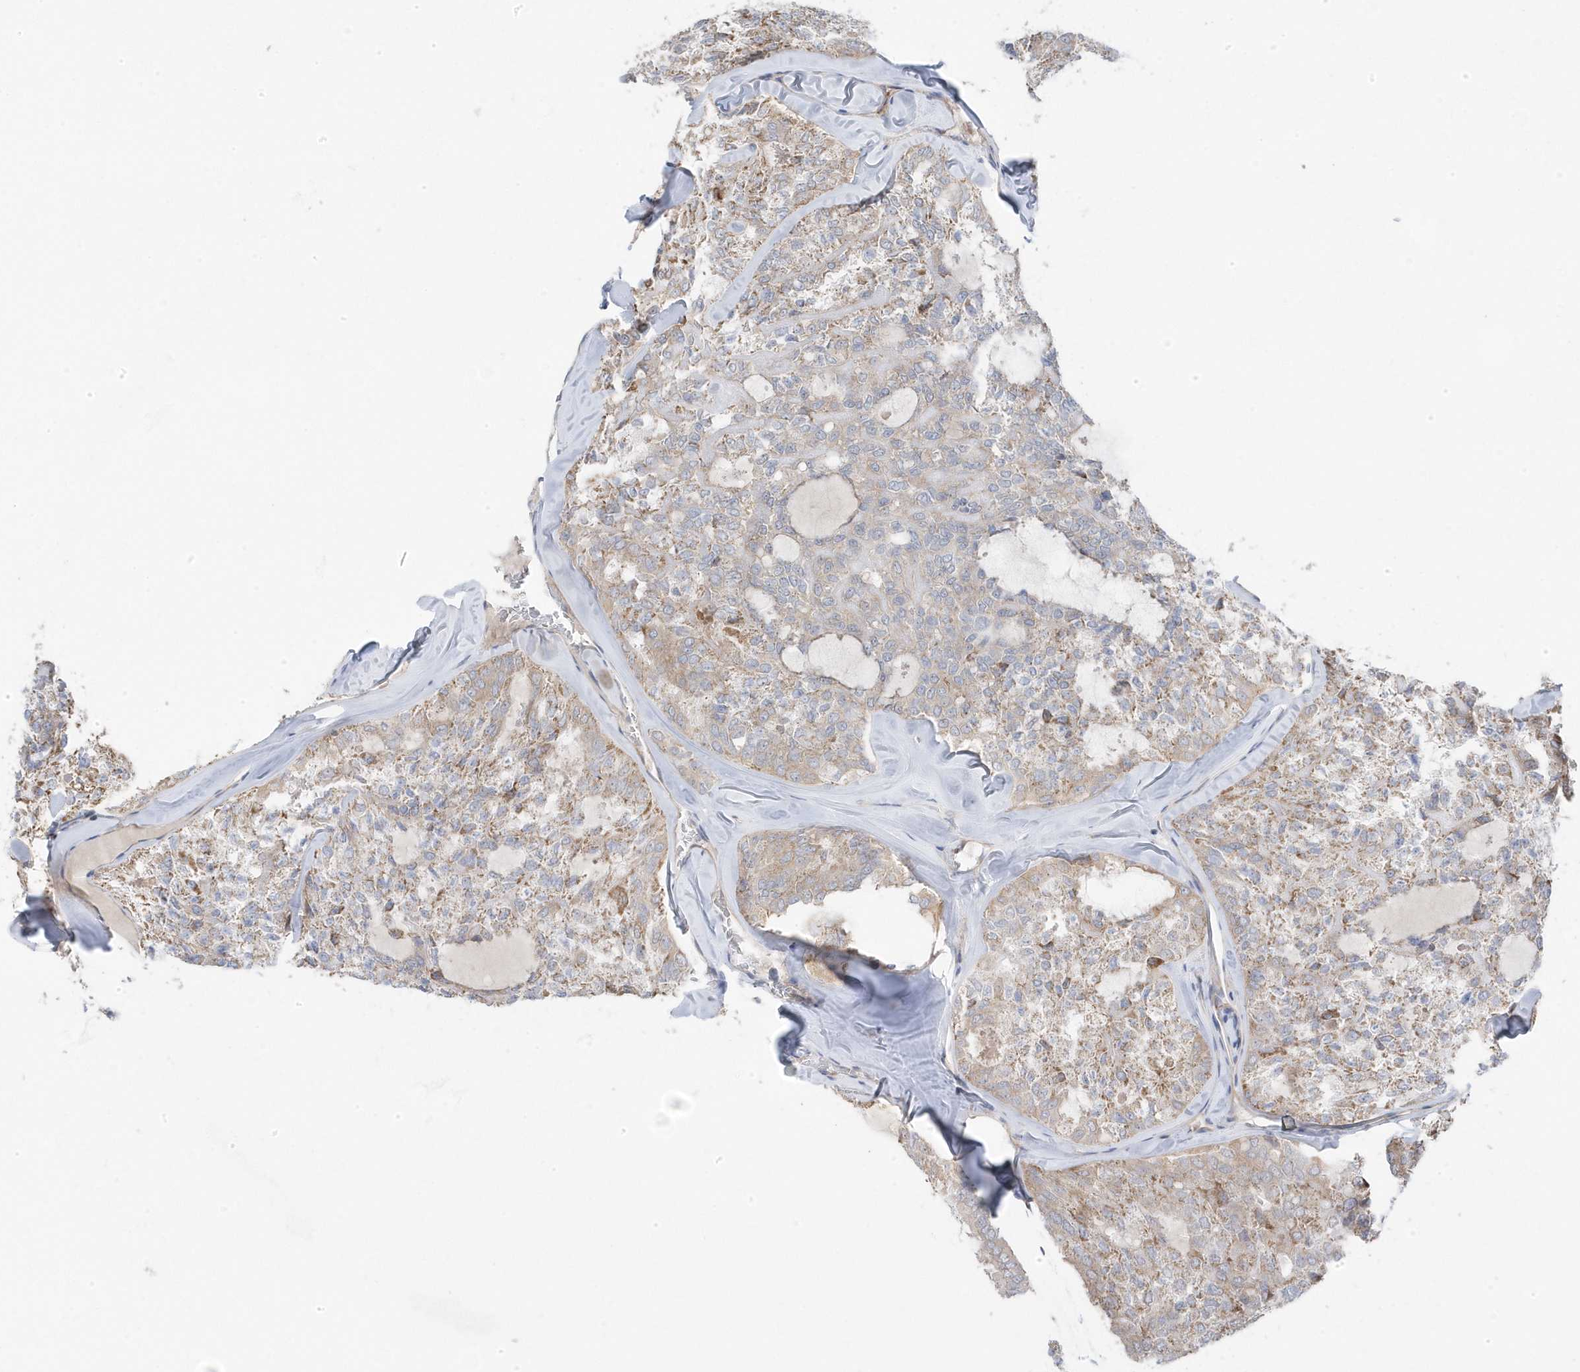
{"staining": {"intensity": "moderate", "quantity": ">75%", "location": "cytoplasmic/membranous"}, "tissue": "thyroid cancer", "cell_type": "Tumor cells", "image_type": "cancer", "snomed": [{"axis": "morphology", "description": "Follicular adenoma carcinoma, NOS"}, {"axis": "topography", "description": "Thyroid gland"}], "caption": "The histopathology image exhibits a brown stain indicating the presence of a protein in the cytoplasmic/membranous of tumor cells in thyroid follicular adenoma carcinoma. Nuclei are stained in blue.", "gene": "ANAPC1", "patient": {"sex": "male", "age": 75}}